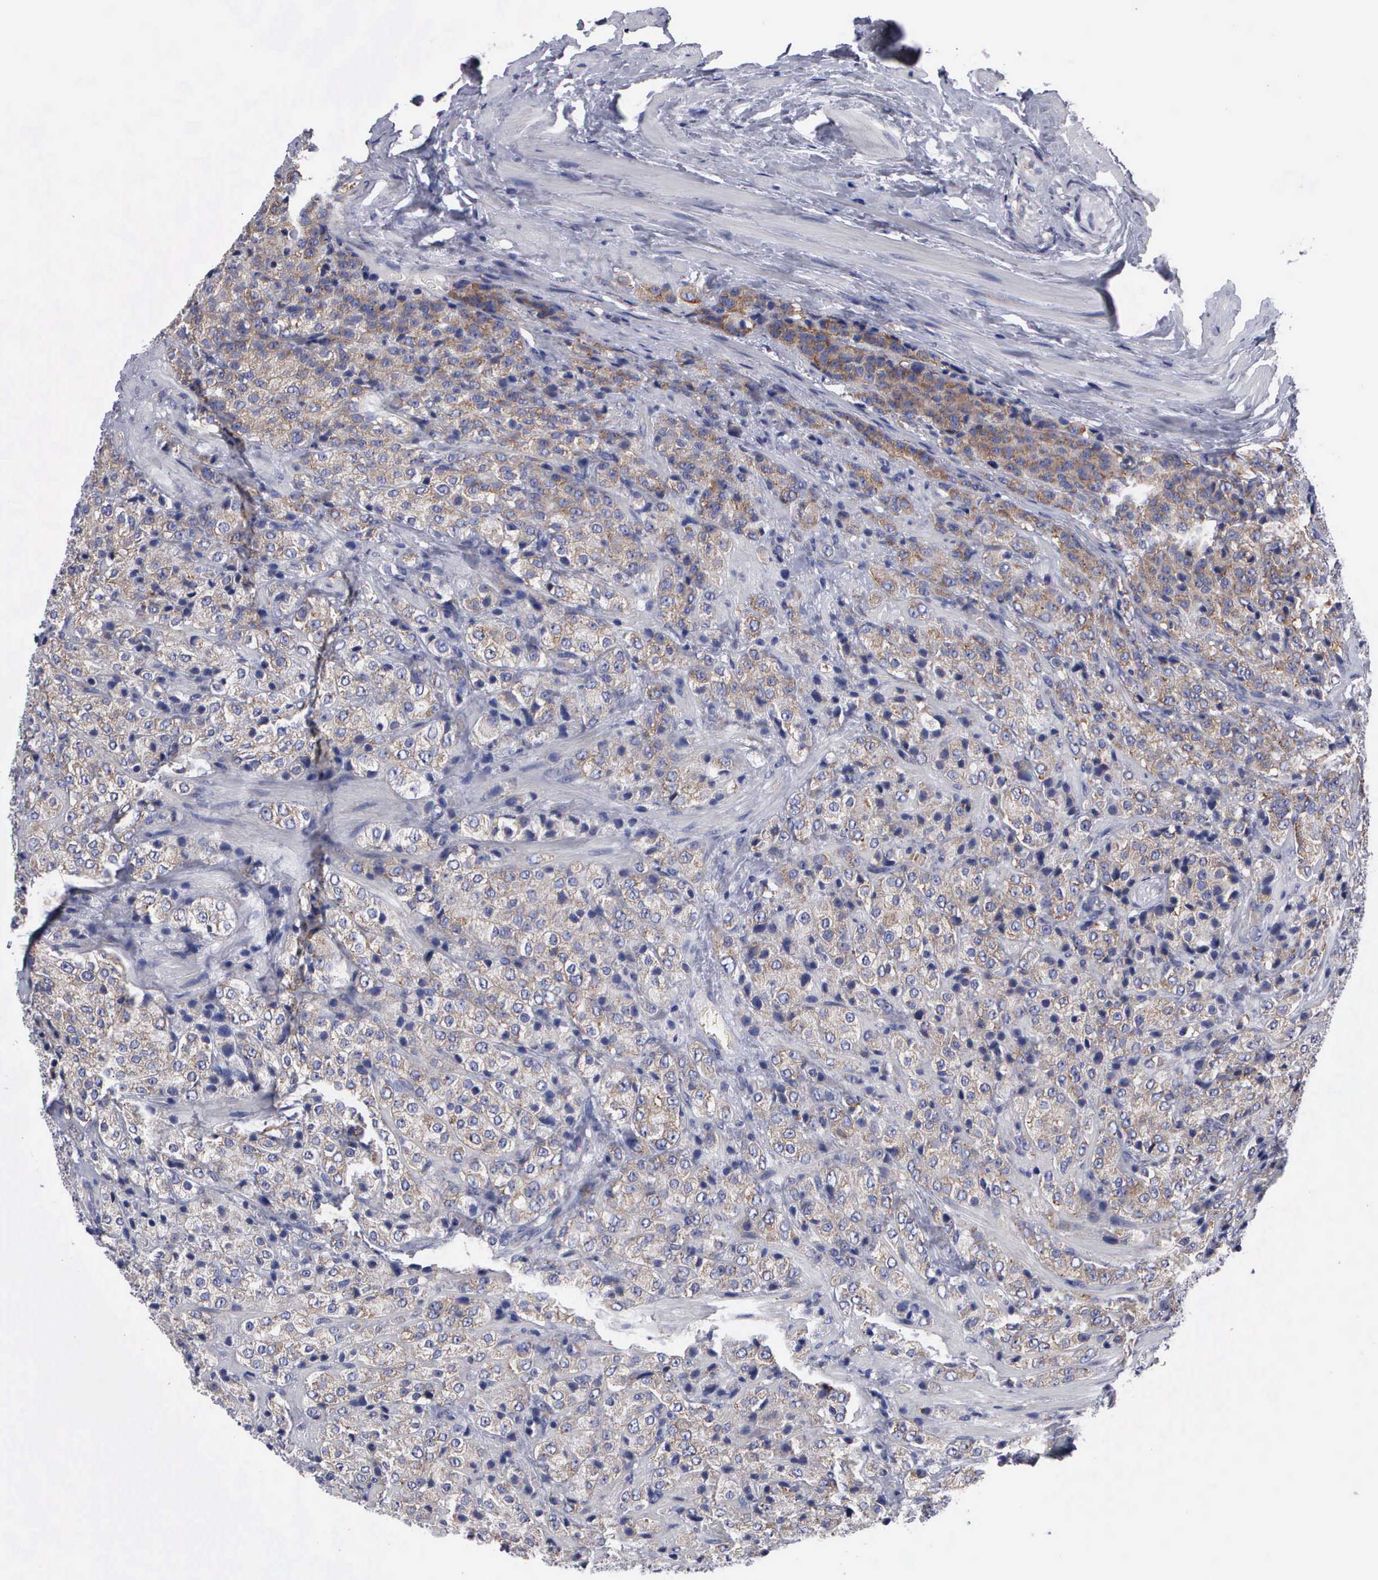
{"staining": {"intensity": "weak", "quantity": "25%-75%", "location": "cytoplasmic/membranous"}, "tissue": "prostate cancer", "cell_type": "Tumor cells", "image_type": "cancer", "snomed": [{"axis": "morphology", "description": "Adenocarcinoma, Medium grade"}, {"axis": "topography", "description": "Prostate"}], "caption": "Protein expression analysis of human medium-grade adenocarcinoma (prostate) reveals weak cytoplasmic/membranous expression in about 25%-75% of tumor cells. The staining was performed using DAB, with brown indicating positive protein expression. Nuclei are stained blue with hematoxylin.", "gene": "TXLNG", "patient": {"sex": "male", "age": 70}}